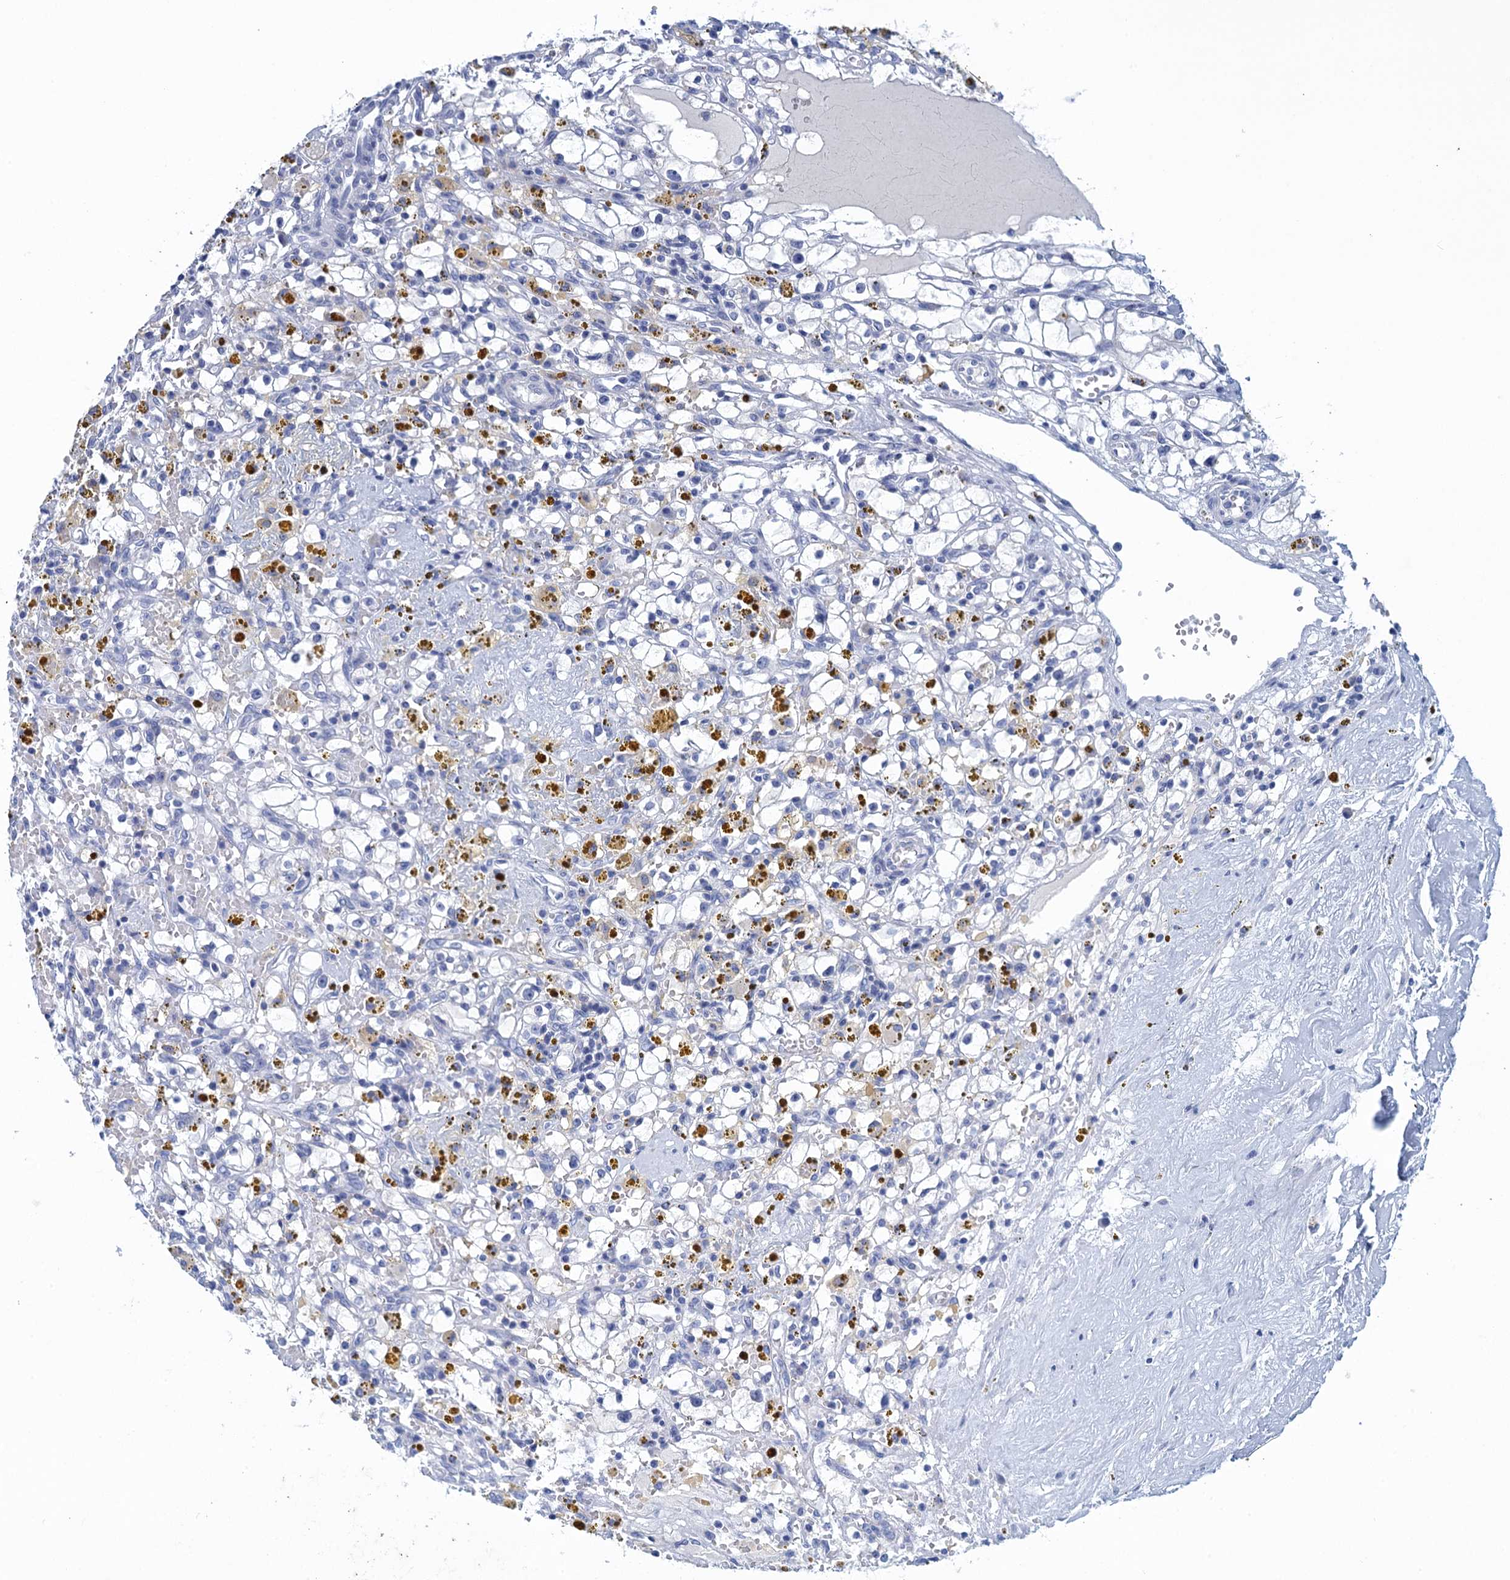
{"staining": {"intensity": "negative", "quantity": "none", "location": "none"}, "tissue": "renal cancer", "cell_type": "Tumor cells", "image_type": "cancer", "snomed": [{"axis": "morphology", "description": "Adenocarcinoma, NOS"}, {"axis": "topography", "description": "Kidney"}], "caption": "This is an IHC micrograph of human renal cancer. There is no positivity in tumor cells.", "gene": "SCEL", "patient": {"sex": "male", "age": 56}}